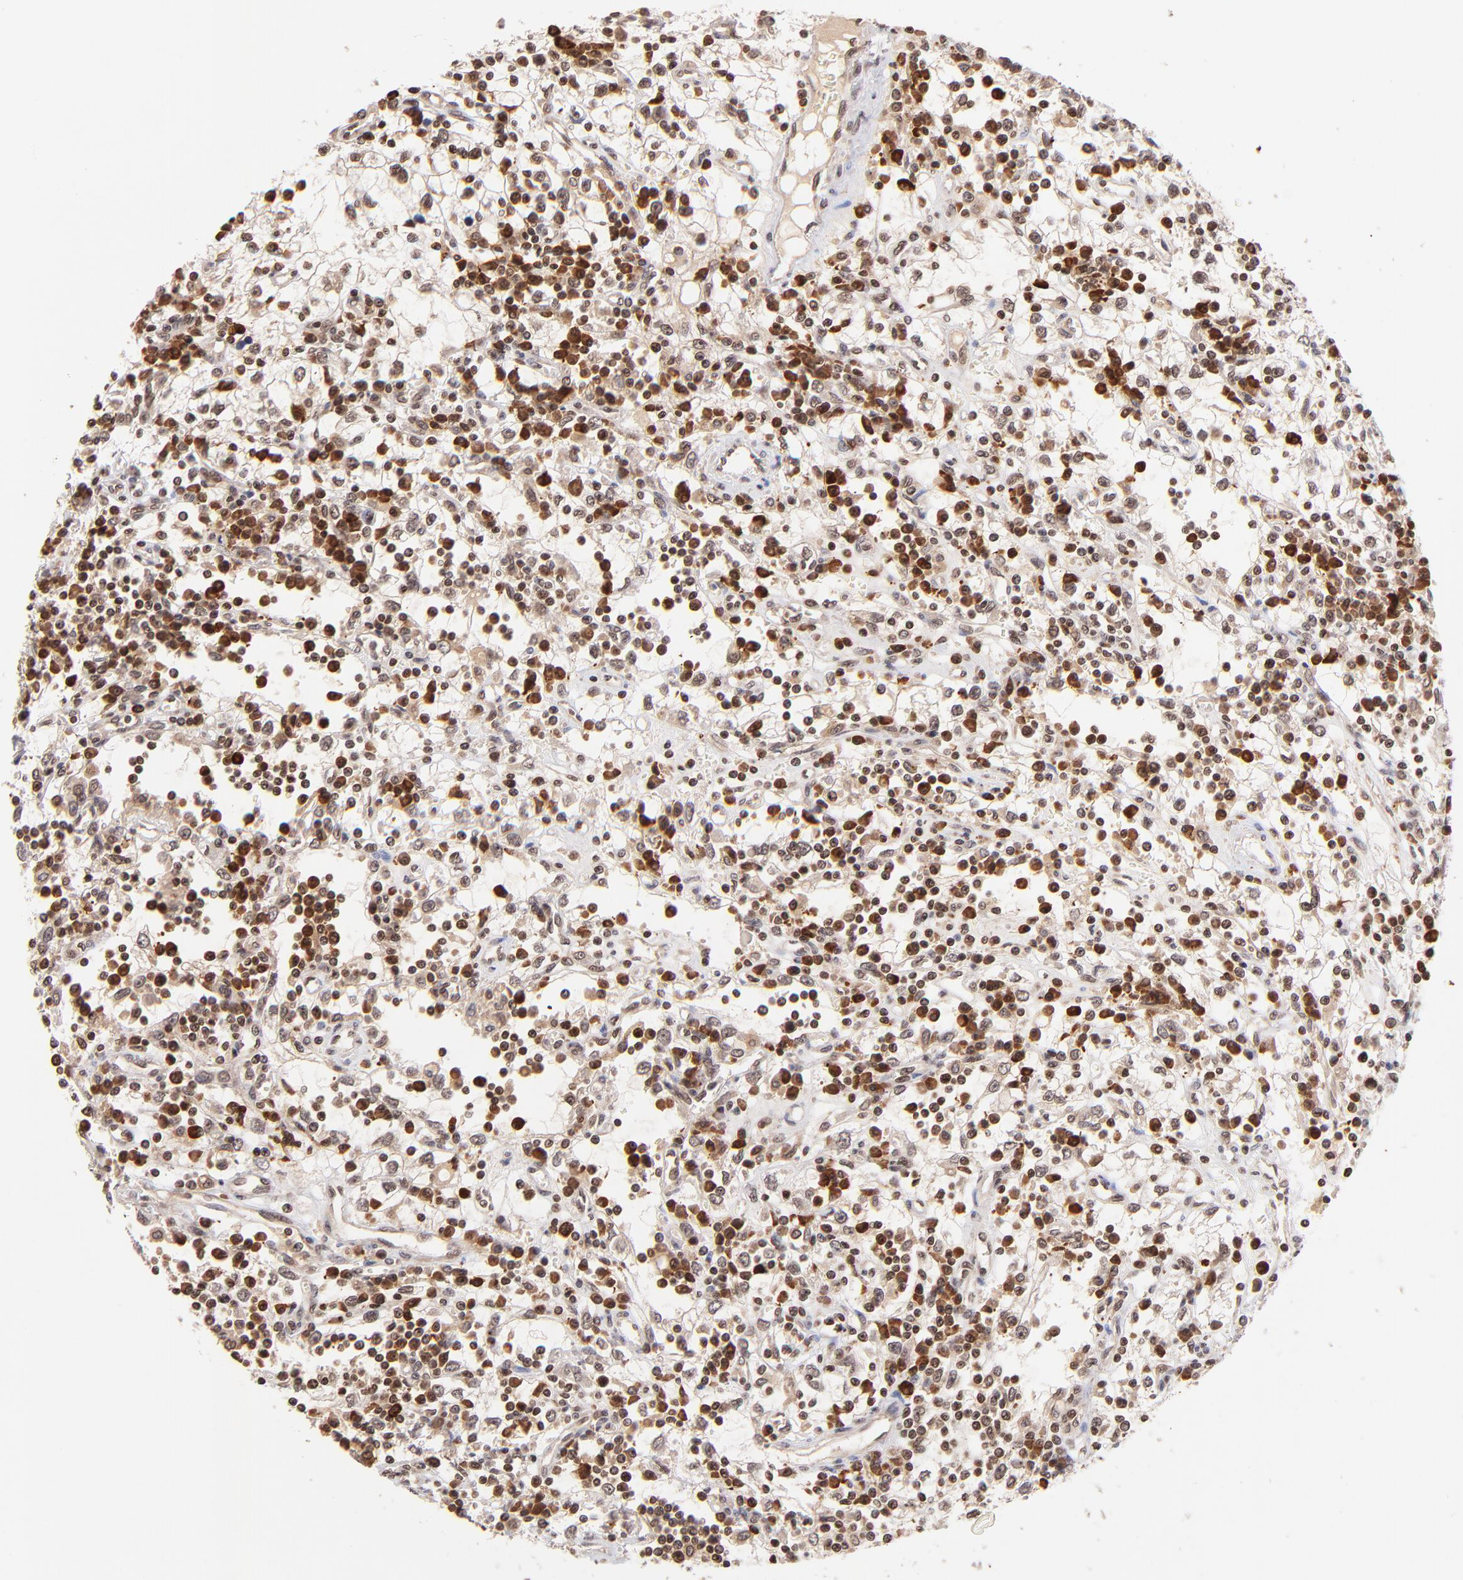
{"staining": {"intensity": "strong", "quantity": ">75%", "location": "cytoplasmic/membranous,nuclear"}, "tissue": "renal cancer", "cell_type": "Tumor cells", "image_type": "cancer", "snomed": [{"axis": "morphology", "description": "Adenocarcinoma, NOS"}, {"axis": "topography", "description": "Kidney"}], "caption": "About >75% of tumor cells in renal adenocarcinoma reveal strong cytoplasmic/membranous and nuclear protein positivity as visualized by brown immunohistochemical staining.", "gene": "WDR25", "patient": {"sex": "male", "age": 82}}